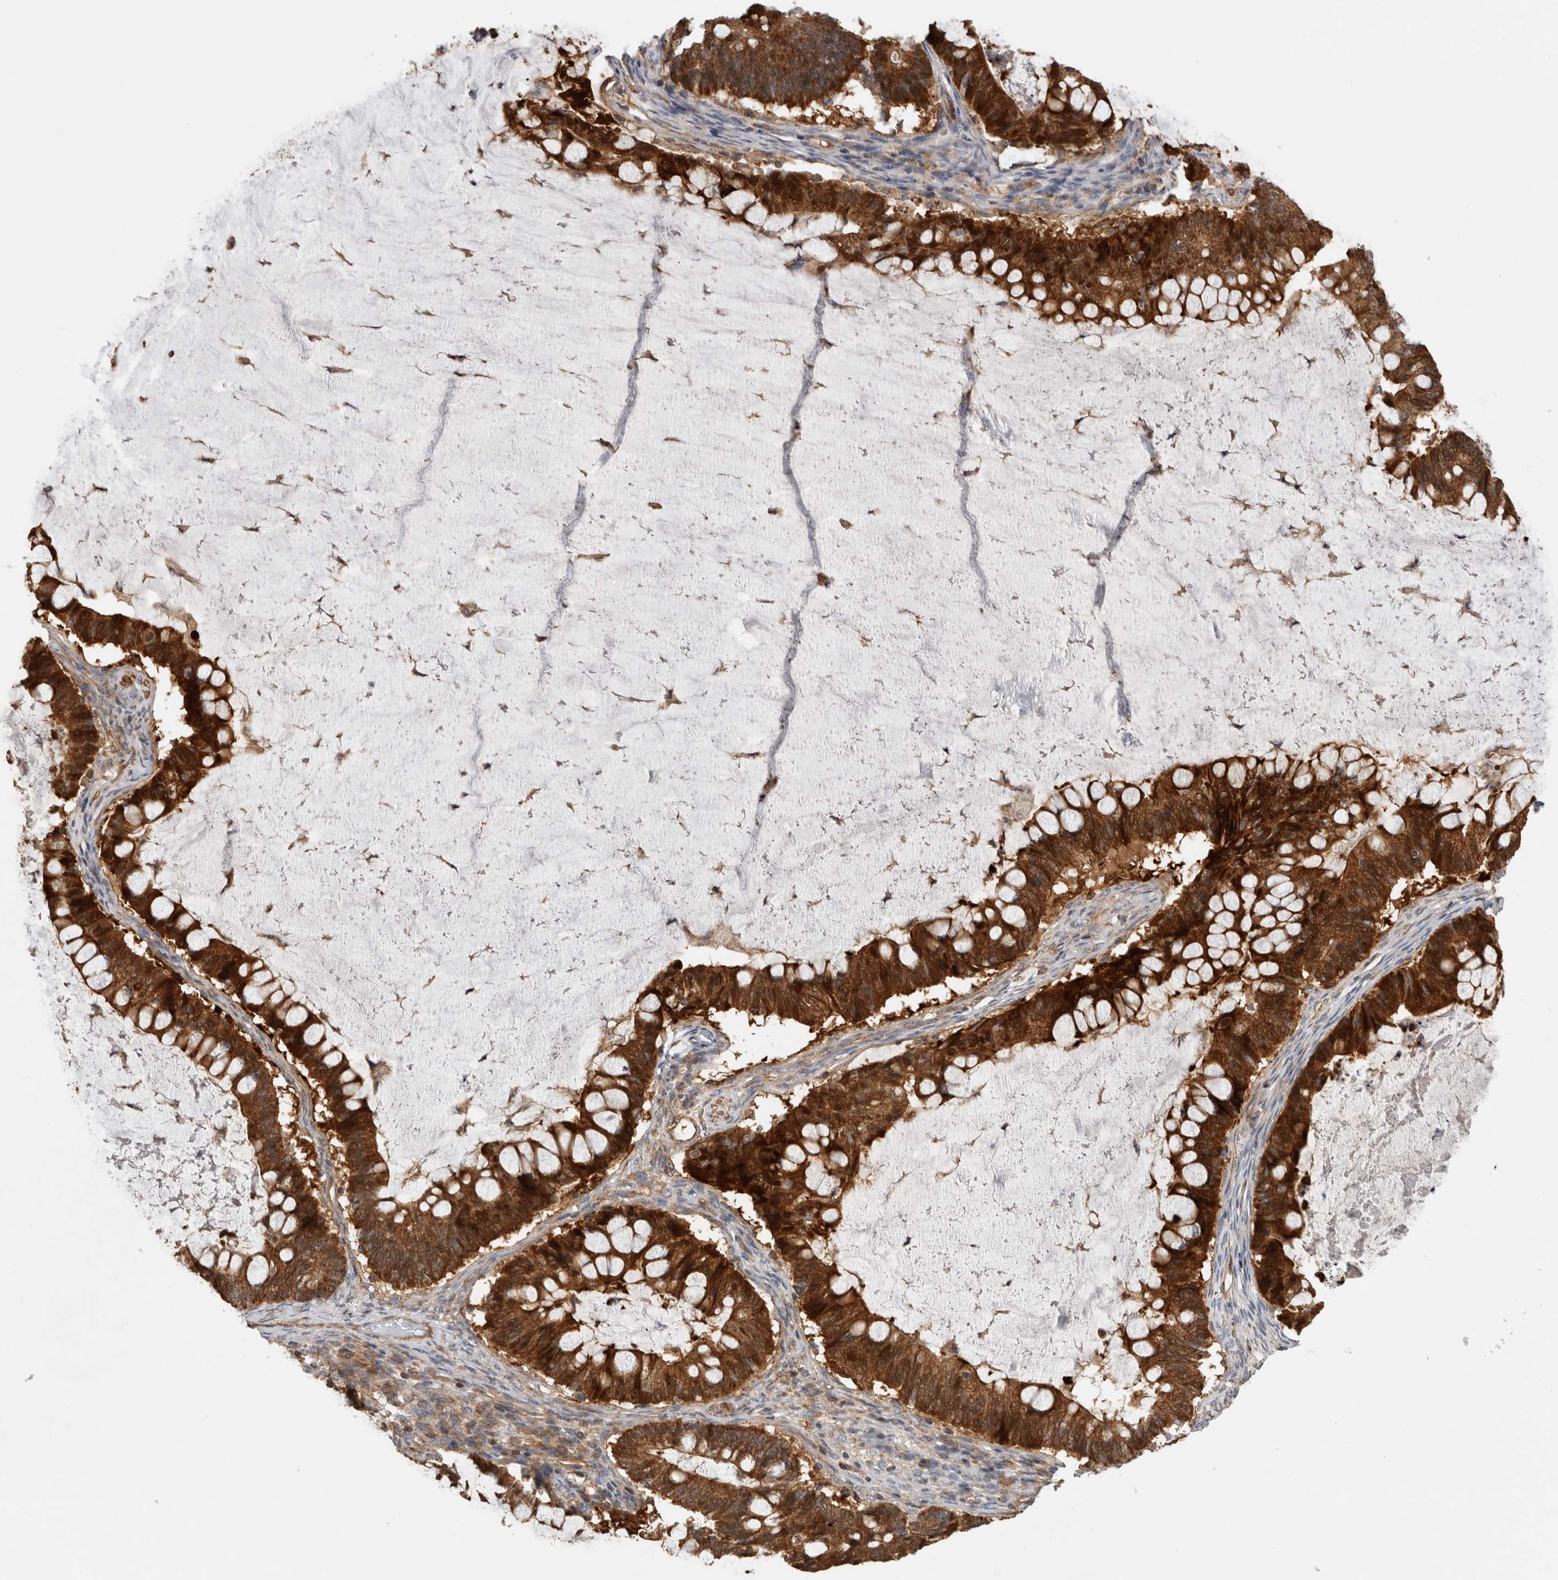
{"staining": {"intensity": "strong", "quantity": ">75%", "location": "cytoplasmic/membranous"}, "tissue": "ovarian cancer", "cell_type": "Tumor cells", "image_type": "cancer", "snomed": [{"axis": "morphology", "description": "Cystadenocarcinoma, mucinous, NOS"}, {"axis": "topography", "description": "Ovary"}], "caption": "Immunohistochemistry (IHC) staining of mucinous cystadenocarcinoma (ovarian), which demonstrates high levels of strong cytoplasmic/membranous positivity in about >75% of tumor cells indicating strong cytoplasmic/membranous protein positivity. The staining was performed using DAB (brown) for protein detection and nuclei were counterstained in hematoxylin (blue).", "gene": "SFXN2", "patient": {"sex": "female", "age": 61}}